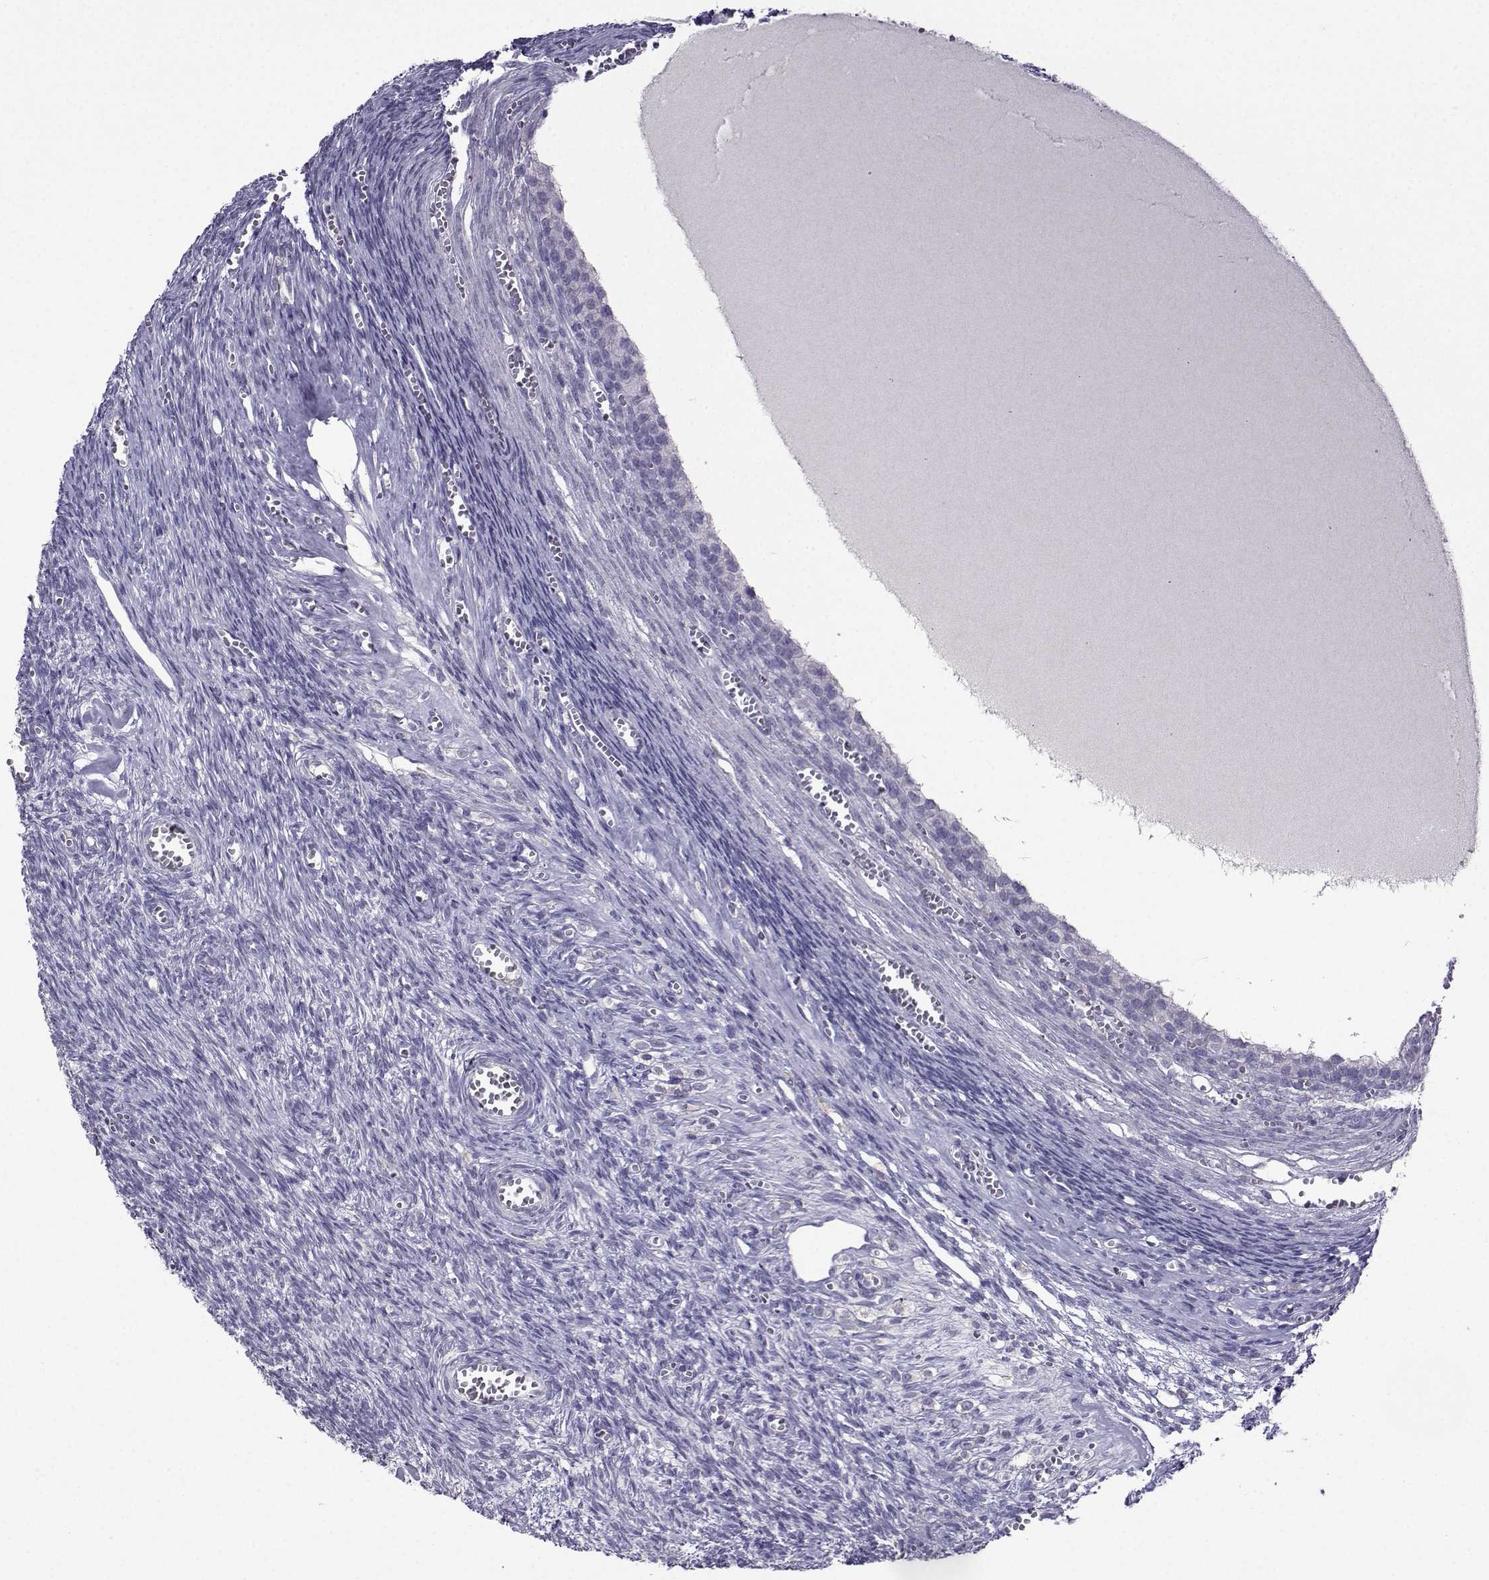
{"staining": {"intensity": "negative", "quantity": "none", "location": "none"}, "tissue": "ovary", "cell_type": "Follicle cells", "image_type": "normal", "snomed": [{"axis": "morphology", "description": "Normal tissue, NOS"}, {"axis": "topography", "description": "Ovary"}], "caption": "Ovary stained for a protein using immunohistochemistry (IHC) shows no positivity follicle cells.", "gene": "CRYBB1", "patient": {"sex": "female", "age": 43}}